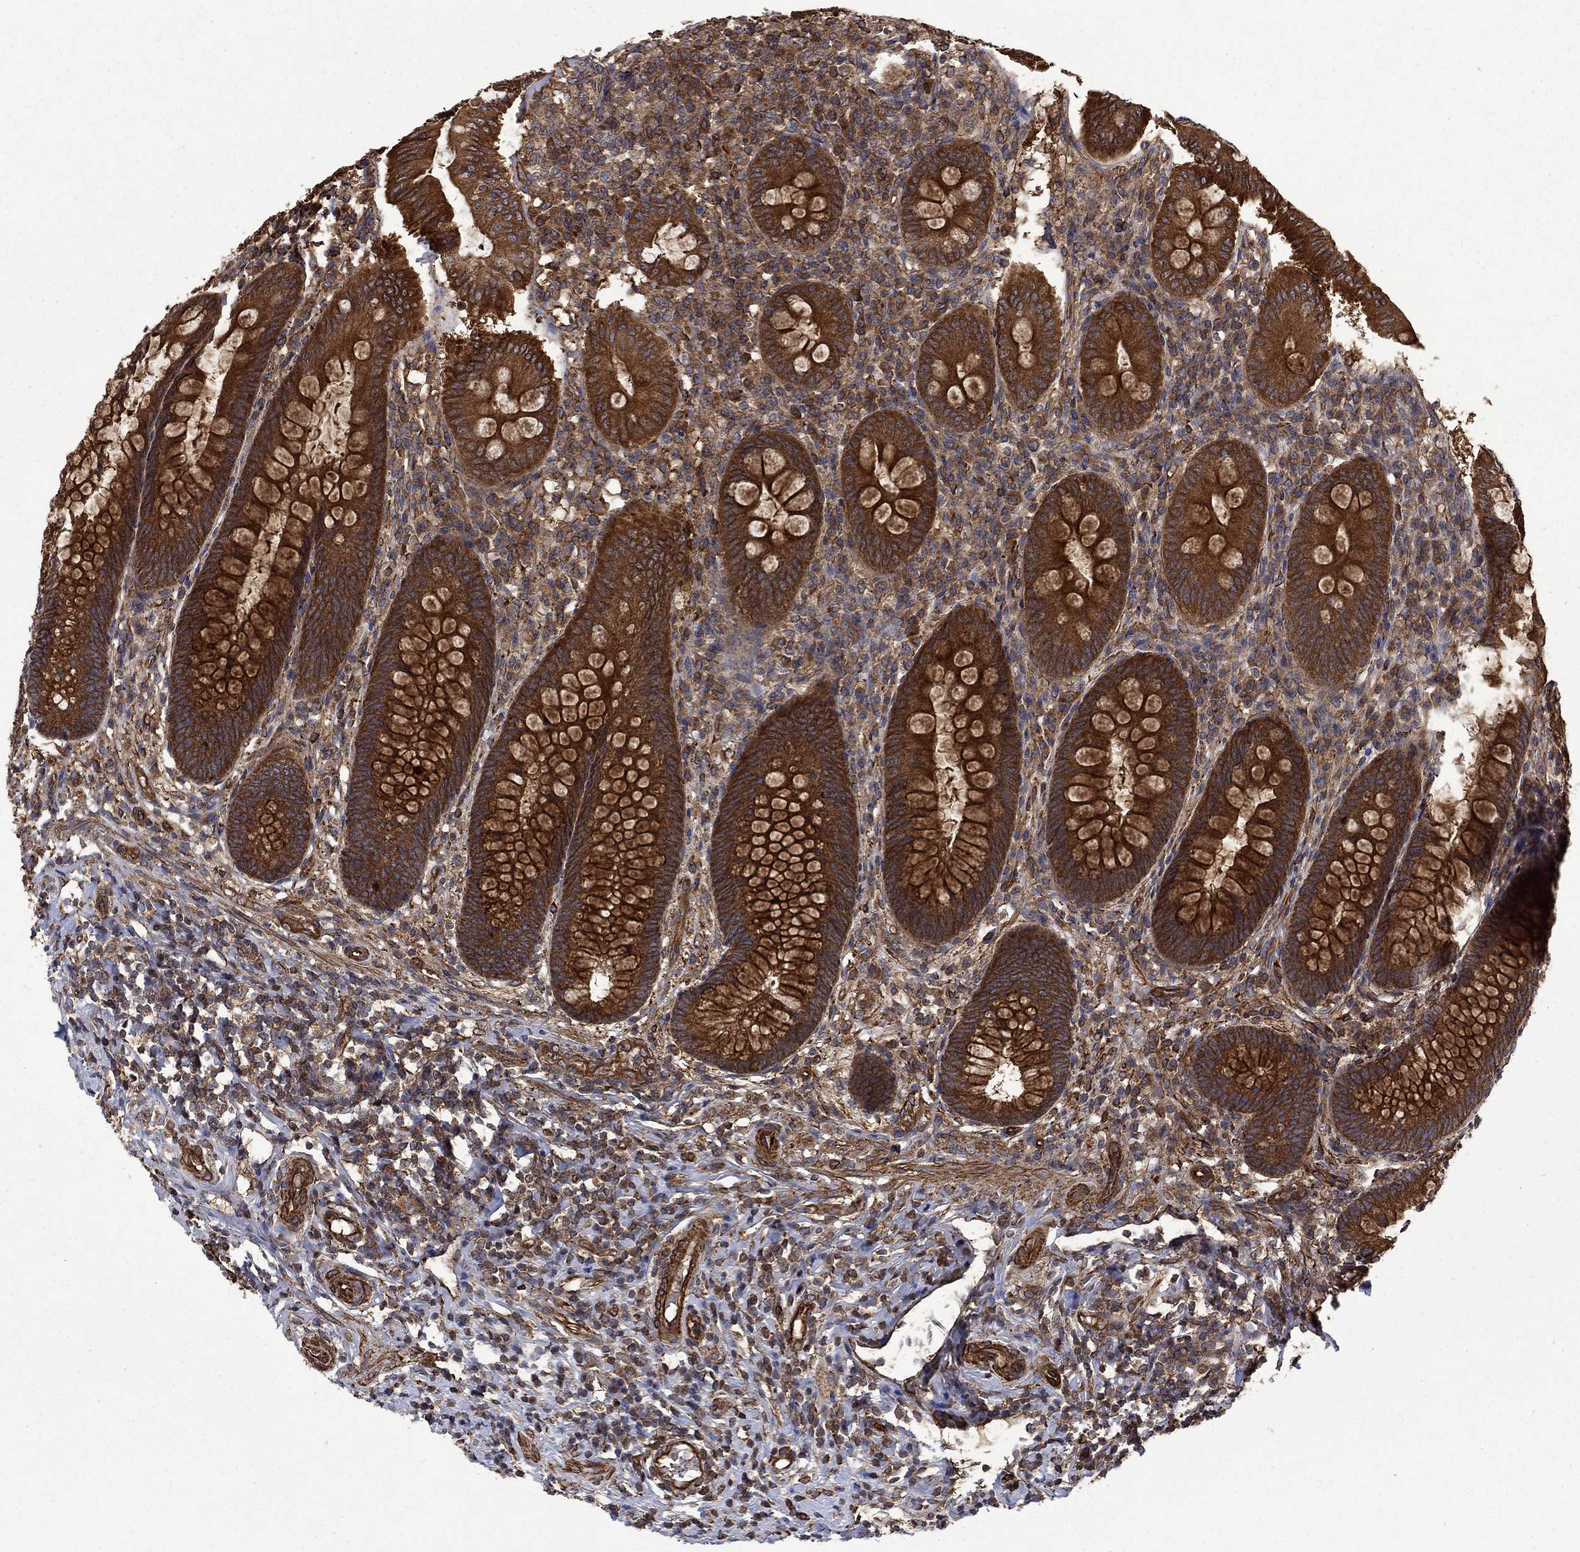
{"staining": {"intensity": "strong", "quantity": ">75%", "location": "cytoplasmic/membranous"}, "tissue": "appendix", "cell_type": "Glandular cells", "image_type": "normal", "snomed": [{"axis": "morphology", "description": "Normal tissue, NOS"}, {"axis": "morphology", "description": "Inflammation, NOS"}, {"axis": "topography", "description": "Appendix"}], "caption": "High-power microscopy captured an IHC image of normal appendix, revealing strong cytoplasmic/membranous expression in approximately >75% of glandular cells.", "gene": "CUTC", "patient": {"sex": "male", "age": 16}}